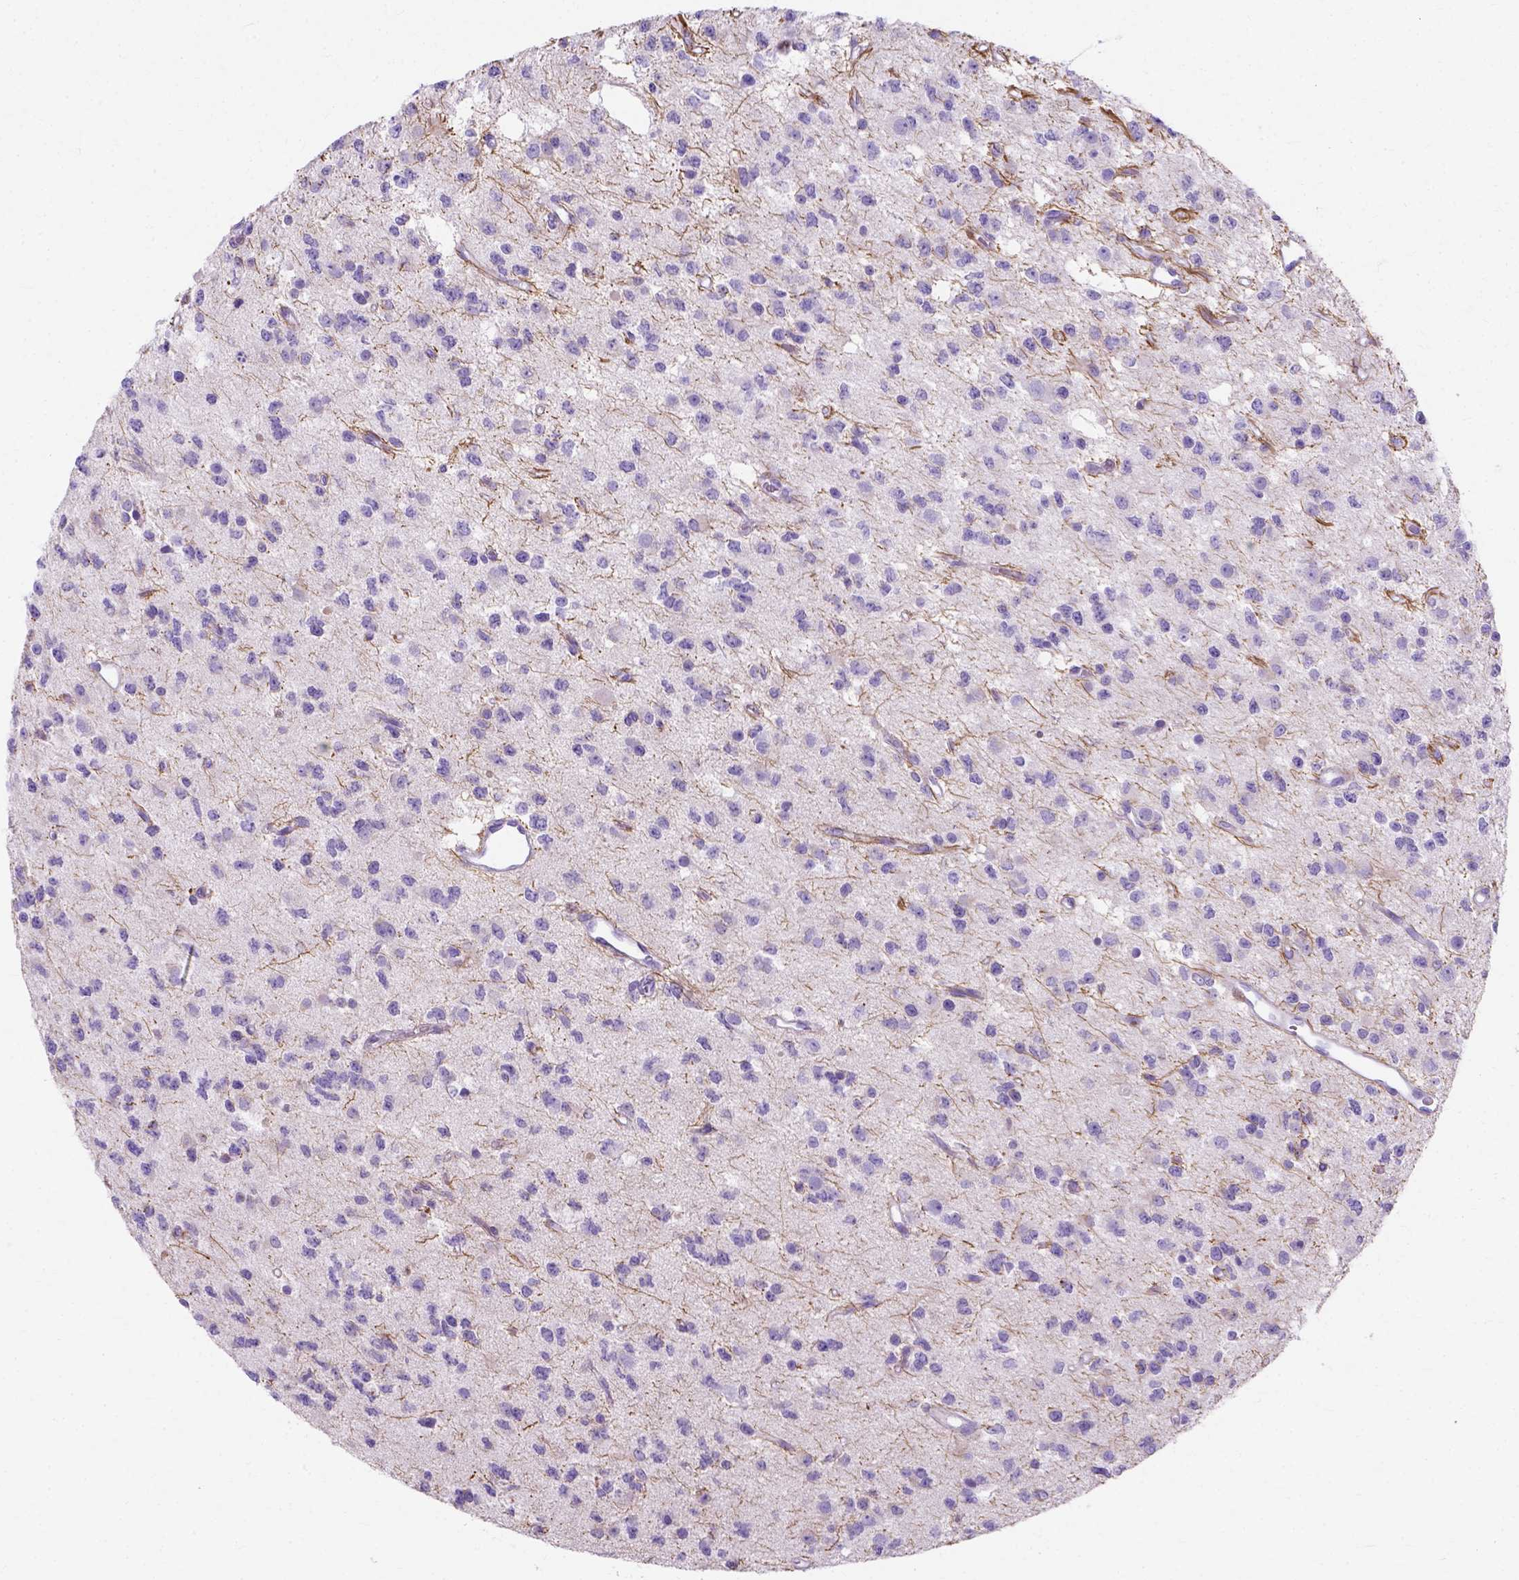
{"staining": {"intensity": "negative", "quantity": "none", "location": "none"}, "tissue": "glioma", "cell_type": "Tumor cells", "image_type": "cancer", "snomed": [{"axis": "morphology", "description": "Glioma, malignant, Low grade"}, {"axis": "topography", "description": "Brain"}], "caption": "Tumor cells are negative for brown protein staining in glioma.", "gene": "MYH15", "patient": {"sex": "female", "age": 45}}